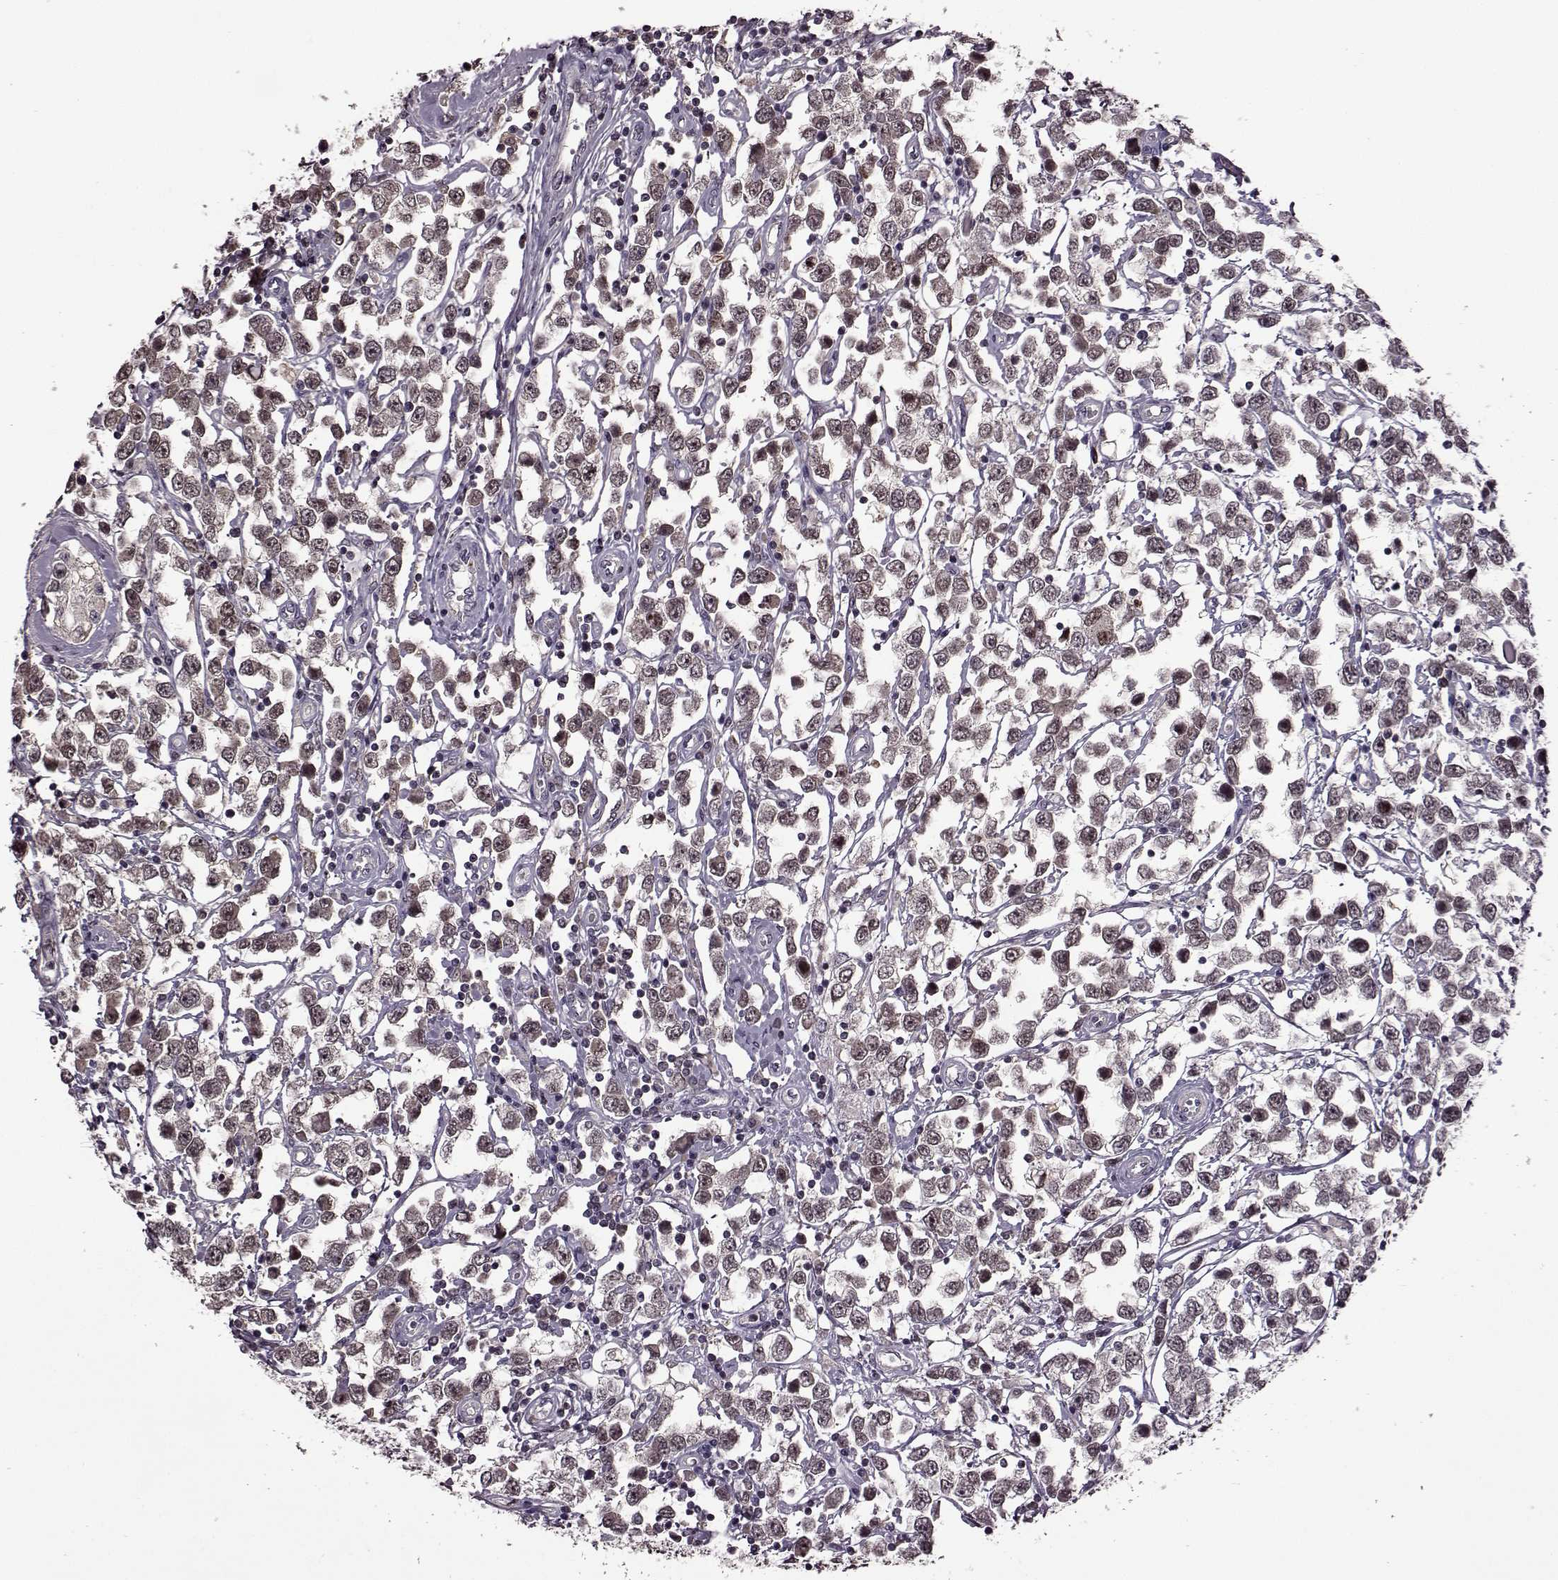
{"staining": {"intensity": "weak", "quantity": "<25%", "location": "cytoplasmic/membranous"}, "tissue": "testis cancer", "cell_type": "Tumor cells", "image_type": "cancer", "snomed": [{"axis": "morphology", "description": "Seminoma, NOS"}, {"axis": "topography", "description": "Testis"}], "caption": "Immunohistochemistry of seminoma (testis) exhibits no positivity in tumor cells.", "gene": "MAIP1", "patient": {"sex": "male", "age": 34}}